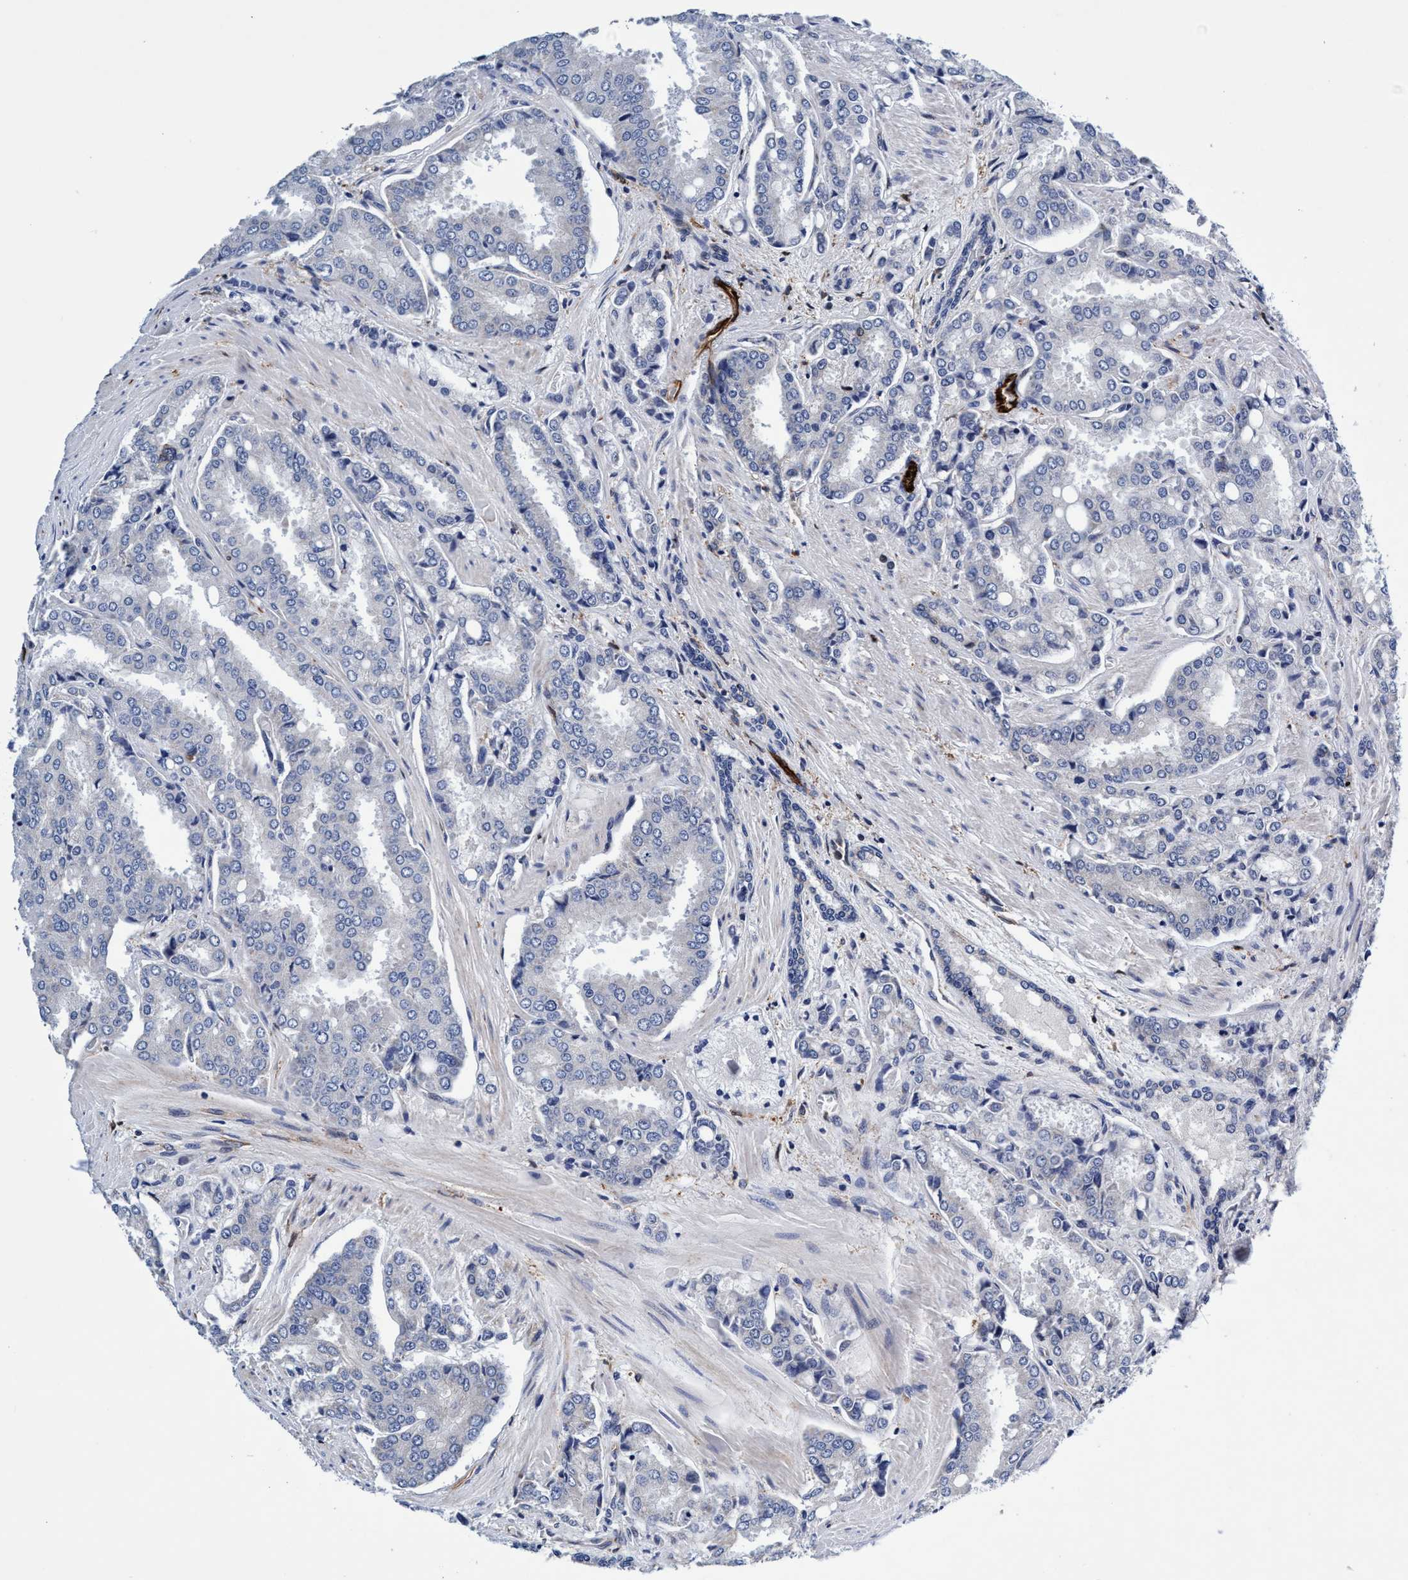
{"staining": {"intensity": "negative", "quantity": "none", "location": "none"}, "tissue": "prostate cancer", "cell_type": "Tumor cells", "image_type": "cancer", "snomed": [{"axis": "morphology", "description": "Adenocarcinoma, High grade"}, {"axis": "topography", "description": "Prostate"}], "caption": "Tumor cells are negative for brown protein staining in high-grade adenocarcinoma (prostate). The staining was performed using DAB (3,3'-diaminobenzidine) to visualize the protein expression in brown, while the nuclei were stained in blue with hematoxylin (Magnification: 20x).", "gene": "UBALD2", "patient": {"sex": "male", "age": 50}}